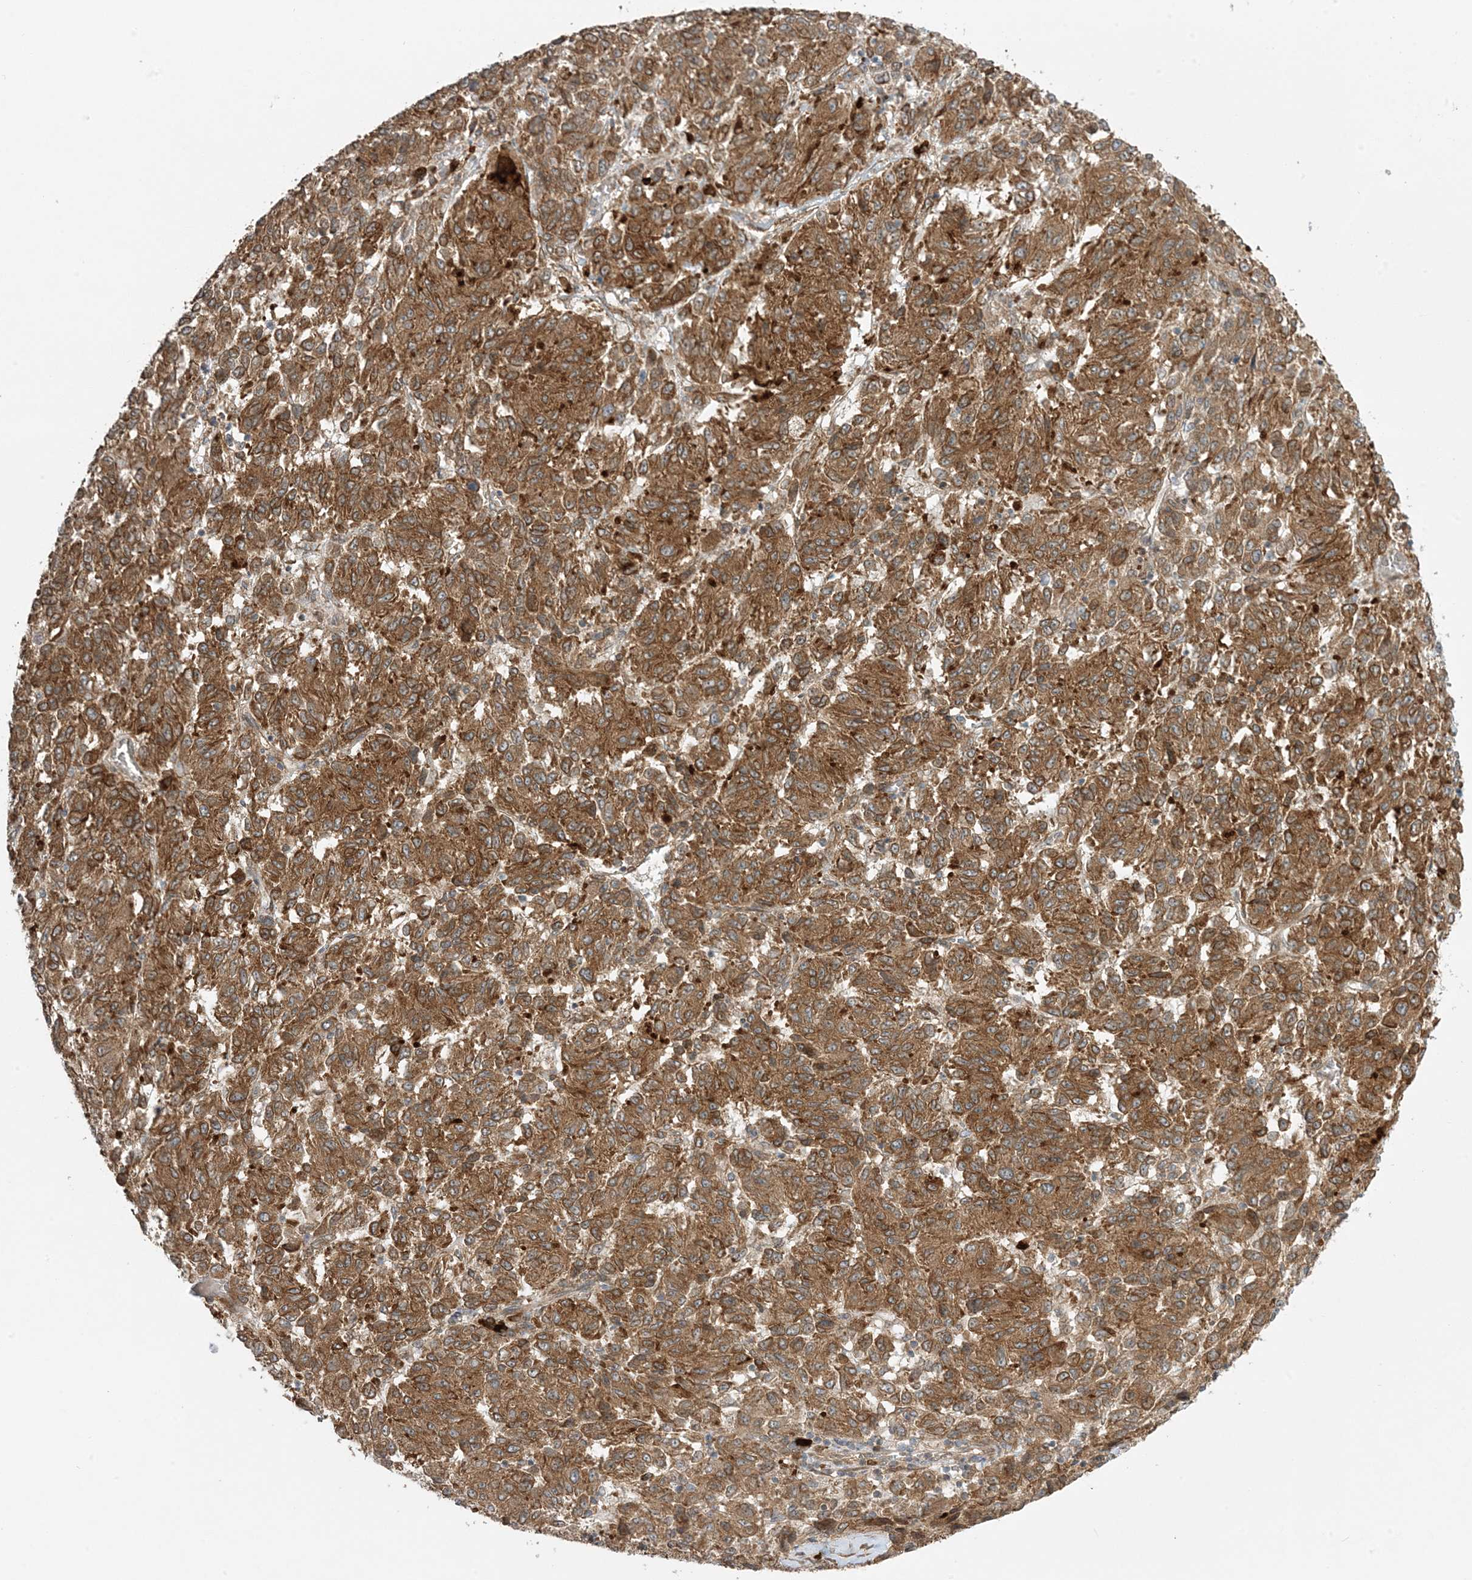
{"staining": {"intensity": "moderate", "quantity": ">75%", "location": "cytoplasmic/membranous"}, "tissue": "melanoma", "cell_type": "Tumor cells", "image_type": "cancer", "snomed": [{"axis": "morphology", "description": "Malignant melanoma, Metastatic site"}, {"axis": "topography", "description": "Lung"}], "caption": "The micrograph reveals a brown stain indicating the presence of a protein in the cytoplasmic/membranous of tumor cells in melanoma. Using DAB (brown) and hematoxylin (blue) stains, captured at high magnification using brightfield microscopy.", "gene": "SCARF2", "patient": {"sex": "male", "age": 64}}